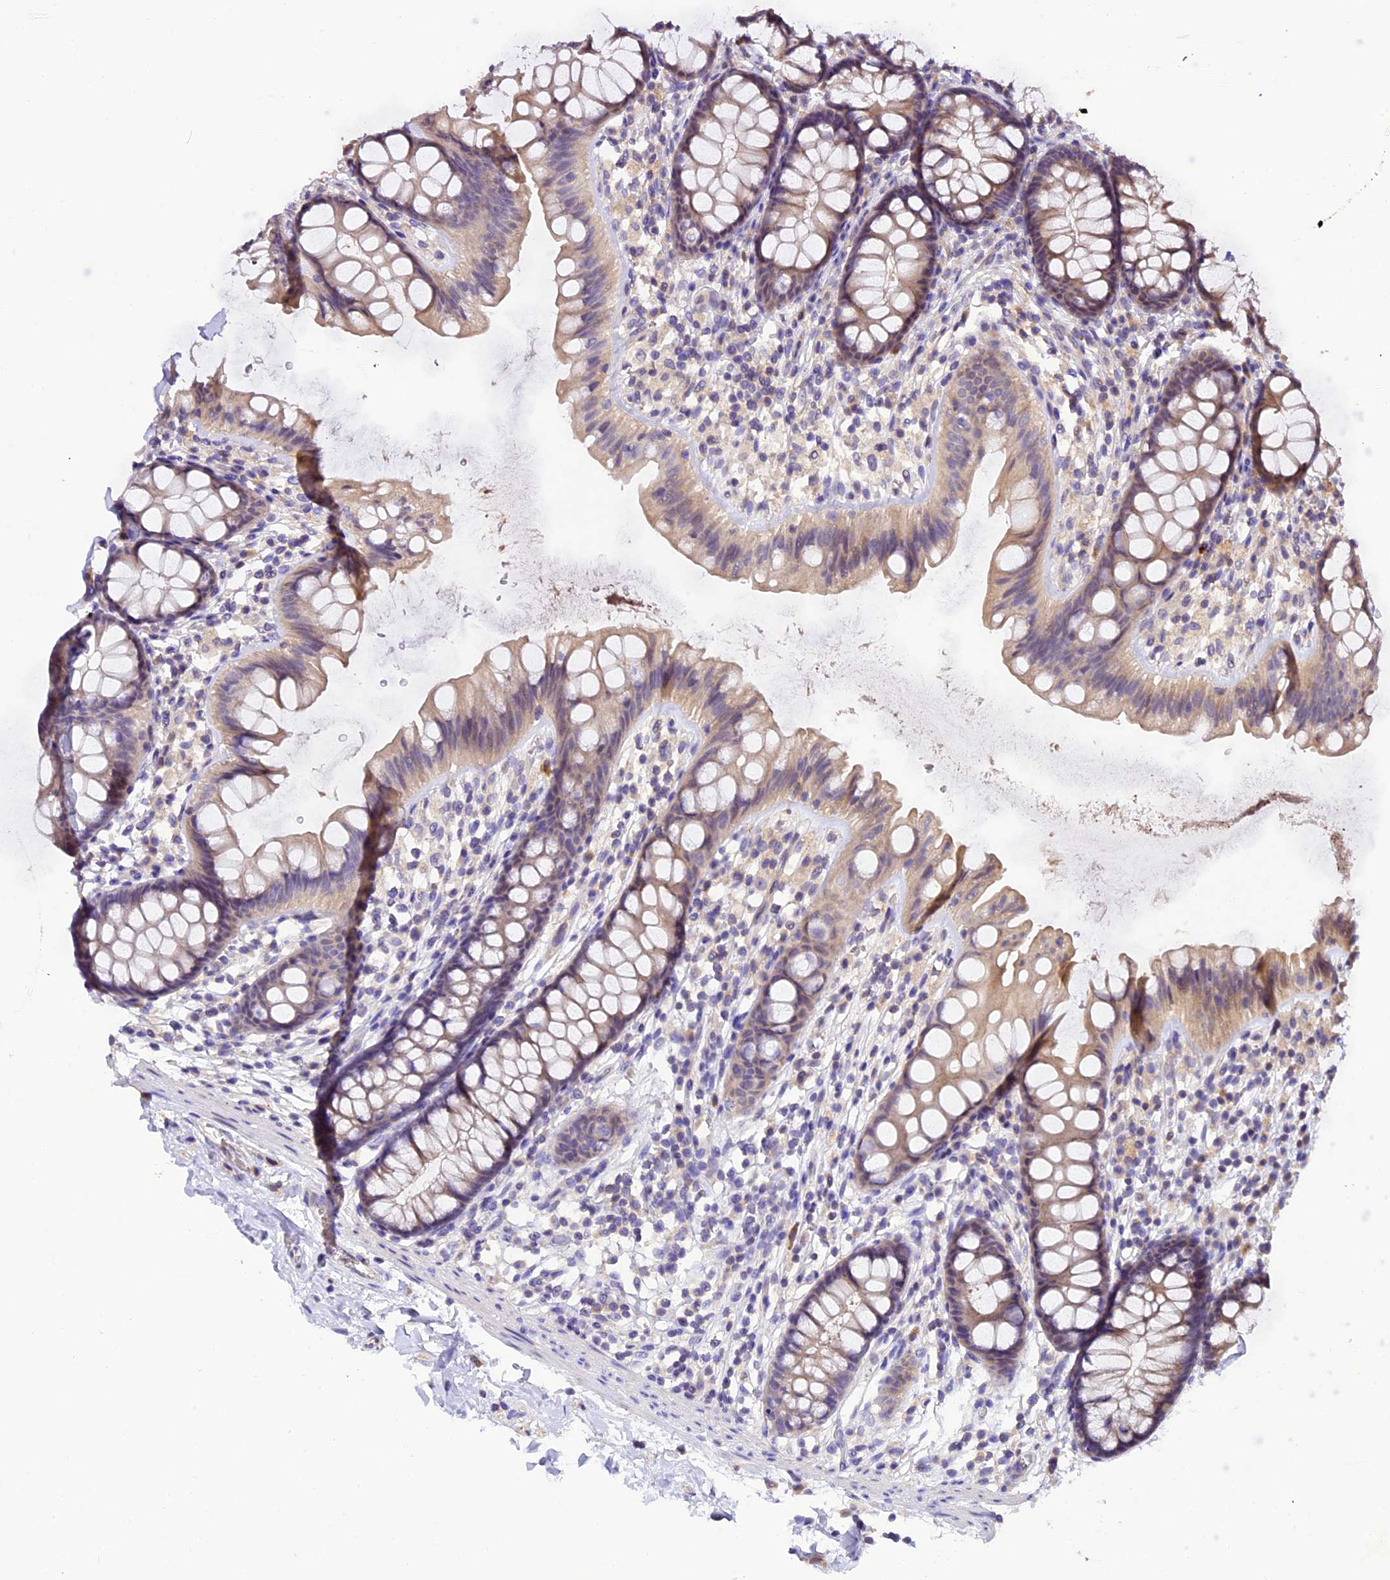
{"staining": {"intensity": "negative", "quantity": "none", "location": "none"}, "tissue": "colon", "cell_type": "Endothelial cells", "image_type": "normal", "snomed": [{"axis": "morphology", "description": "Normal tissue, NOS"}, {"axis": "topography", "description": "Colon"}], "caption": "IHC histopathology image of normal human colon stained for a protein (brown), which demonstrates no staining in endothelial cells.", "gene": "DGKH", "patient": {"sex": "female", "age": 62}}